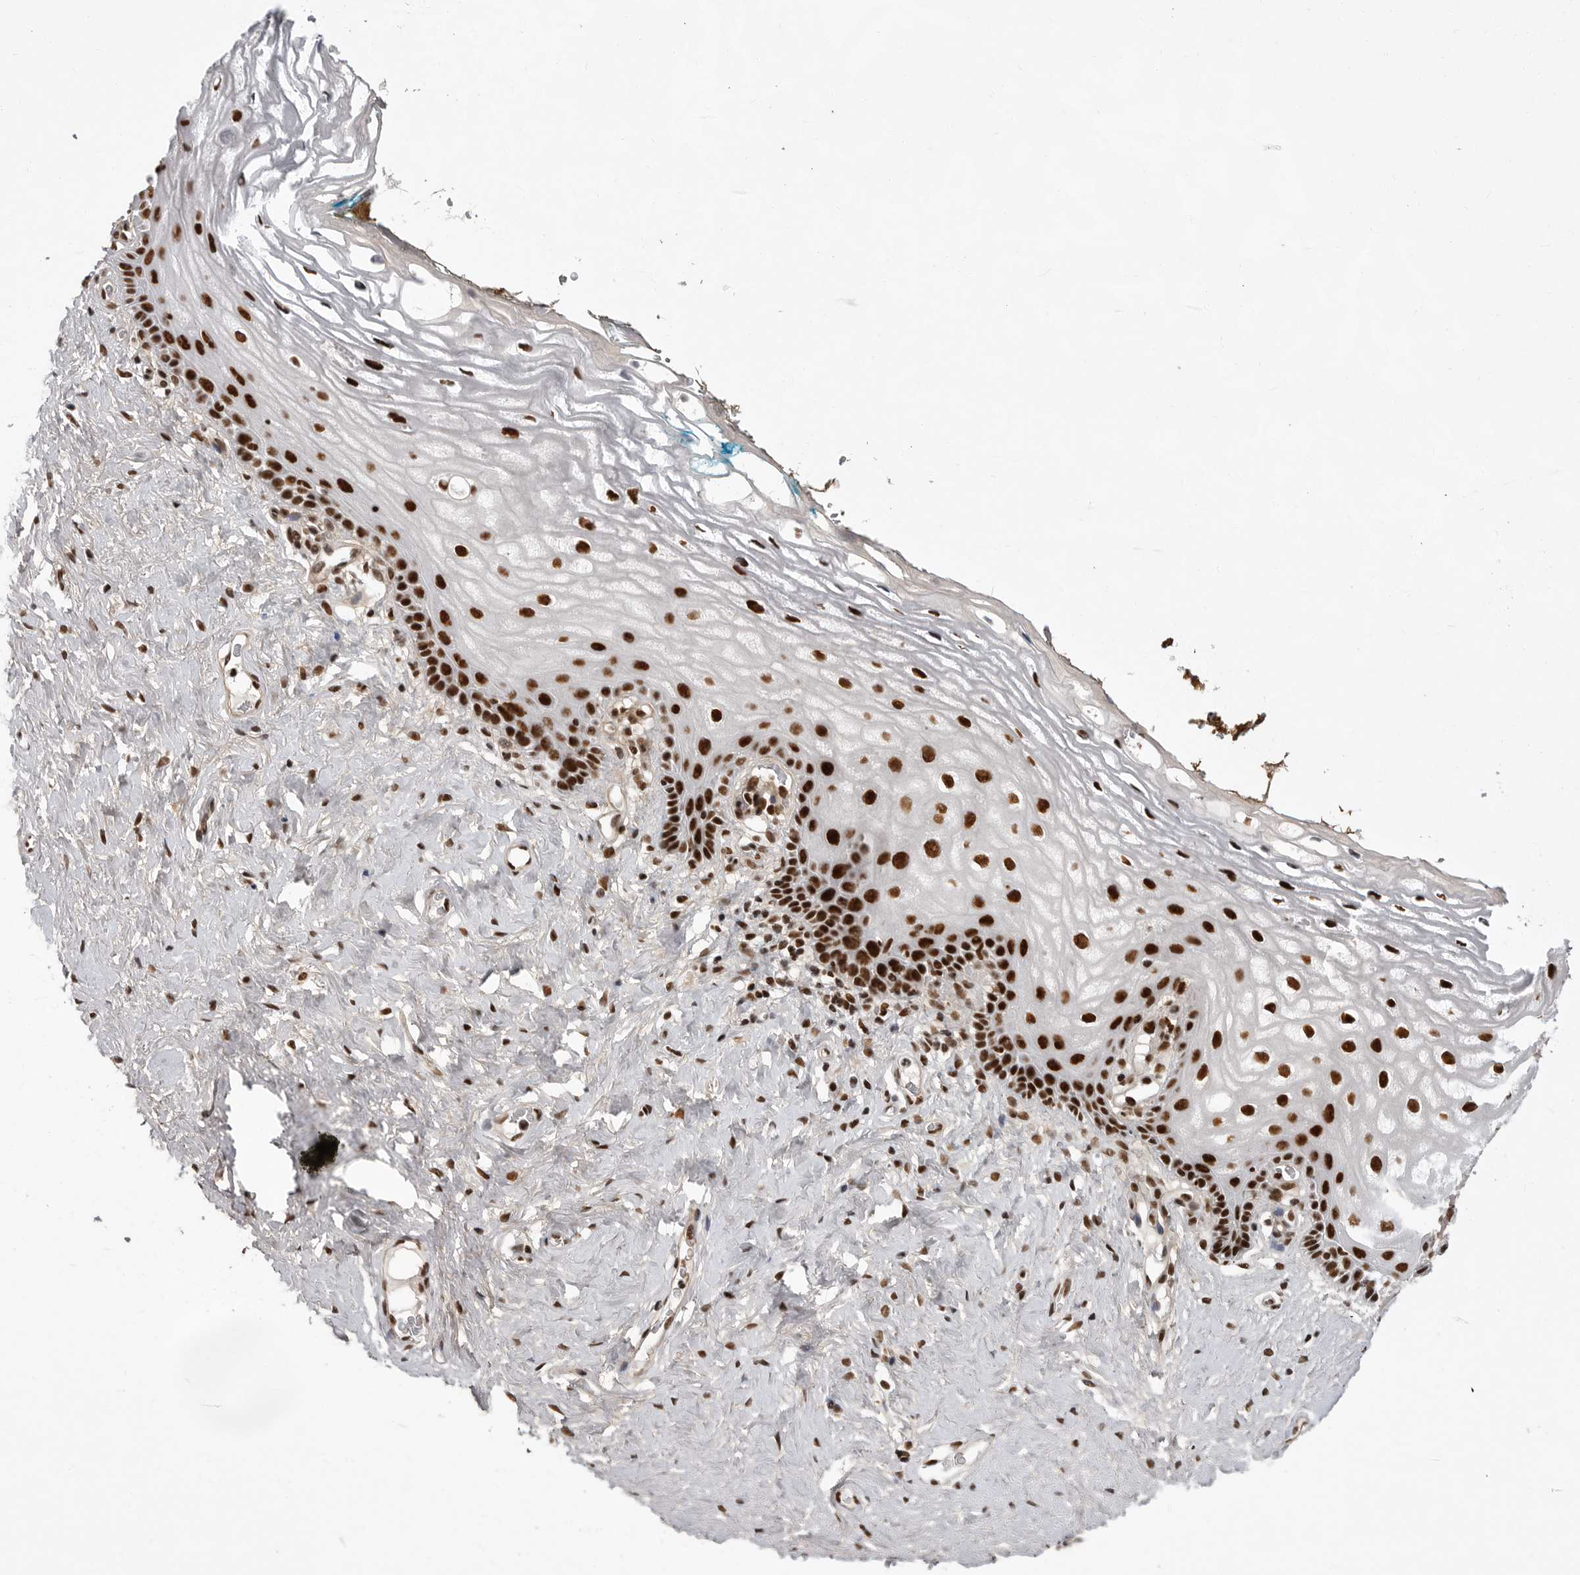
{"staining": {"intensity": "strong", "quantity": ">75%", "location": "nuclear"}, "tissue": "vagina", "cell_type": "Squamous epithelial cells", "image_type": "normal", "snomed": [{"axis": "morphology", "description": "Normal tissue, NOS"}, {"axis": "morphology", "description": "Adenocarcinoma, NOS"}, {"axis": "topography", "description": "Rectum"}, {"axis": "topography", "description": "Vagina"}], "caption": "Brown immunohistochemical staining in unremarkable human vagina reveals strong nuclear positivity in about >75% of squamous epithelial cells. The protein is stained brown, and the nuclei are stained in blue (DAB IHC with brightfield microscopy, high magnification).", "gene": "PPP1R8", "patient": {"sex": "female", "age": 71}}